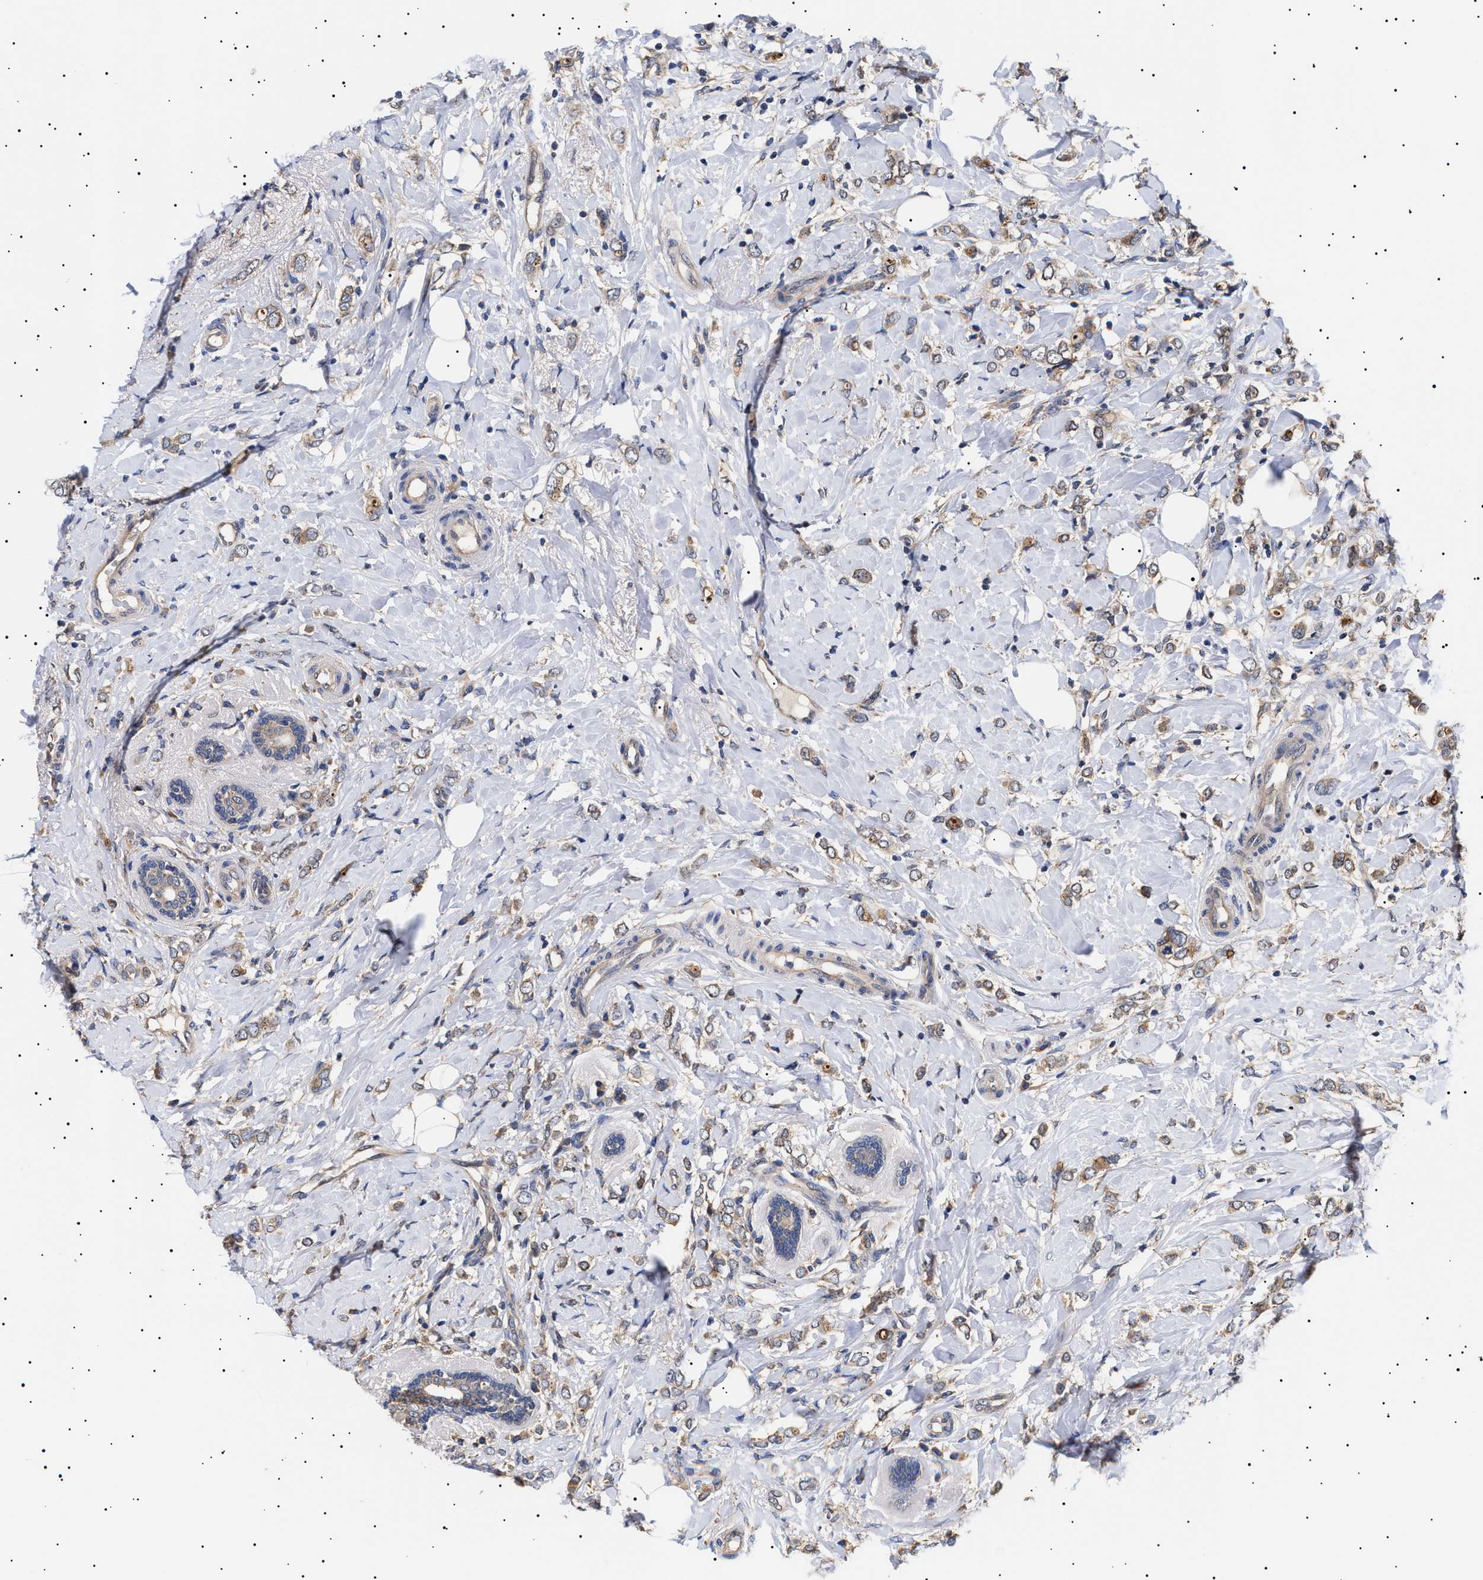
{"staining": {"intensity": "weak", "quantity": "25%-75%", "location": "cytoplasmic/membranous"}, "tissue": "breast cancer", "cell_type": "Tumor cells", "image_type": "cancer", "snomed": [{"axis": "morphology", "description": "Normal tissue, NOS"}, {"axis": "morphology", "description": "Lobular carcinoma"}, {"axis": "topography", "description": "Breast"}], "caption": "Breast lobular carcinoma stained with immunohistochemistry (IHC) reveals weak cytoplasmic/membranous staining in about 25%-75% of tumor cells.", "gene": "KRBA1", "patient": {"sex": "female", "age": 47}}